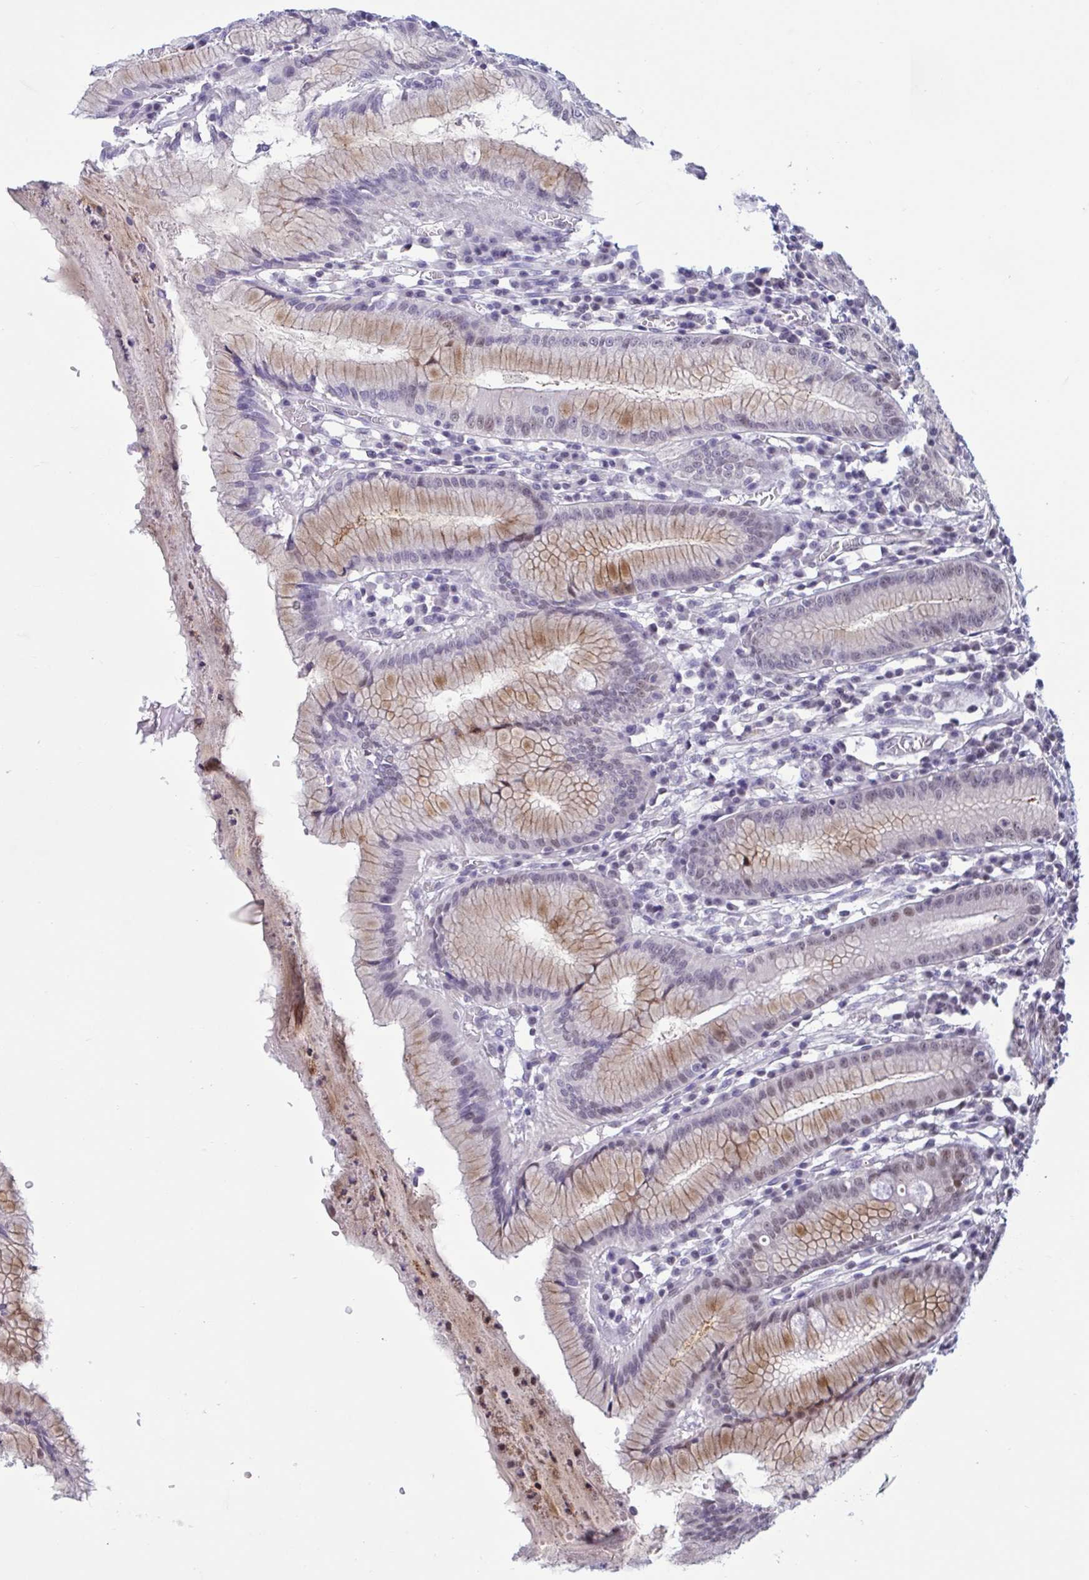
{"staining": {"intensity": "moderate", "quantity": "25%-75%", "location": "cytoplasmic/membranous,nuclear"}, "tissue": "stomach", "cell_type": "Glandular cells", "image_type": "normal", "snomed": [{"axis": "morphology", "description": "Normal tissue, NOS"}, {"axis": "topography", "description": "Stomach"}], "caption": "Immunohistochemical staining of unremarkable human stomach reveals 25%-75% levels of moderate cytoplasmic/membranous,nuclear protein expression in approximately 25%-75% of glandular cells.", "gene": "RBL1", "patient": {"sex": "male", "age": 55}}